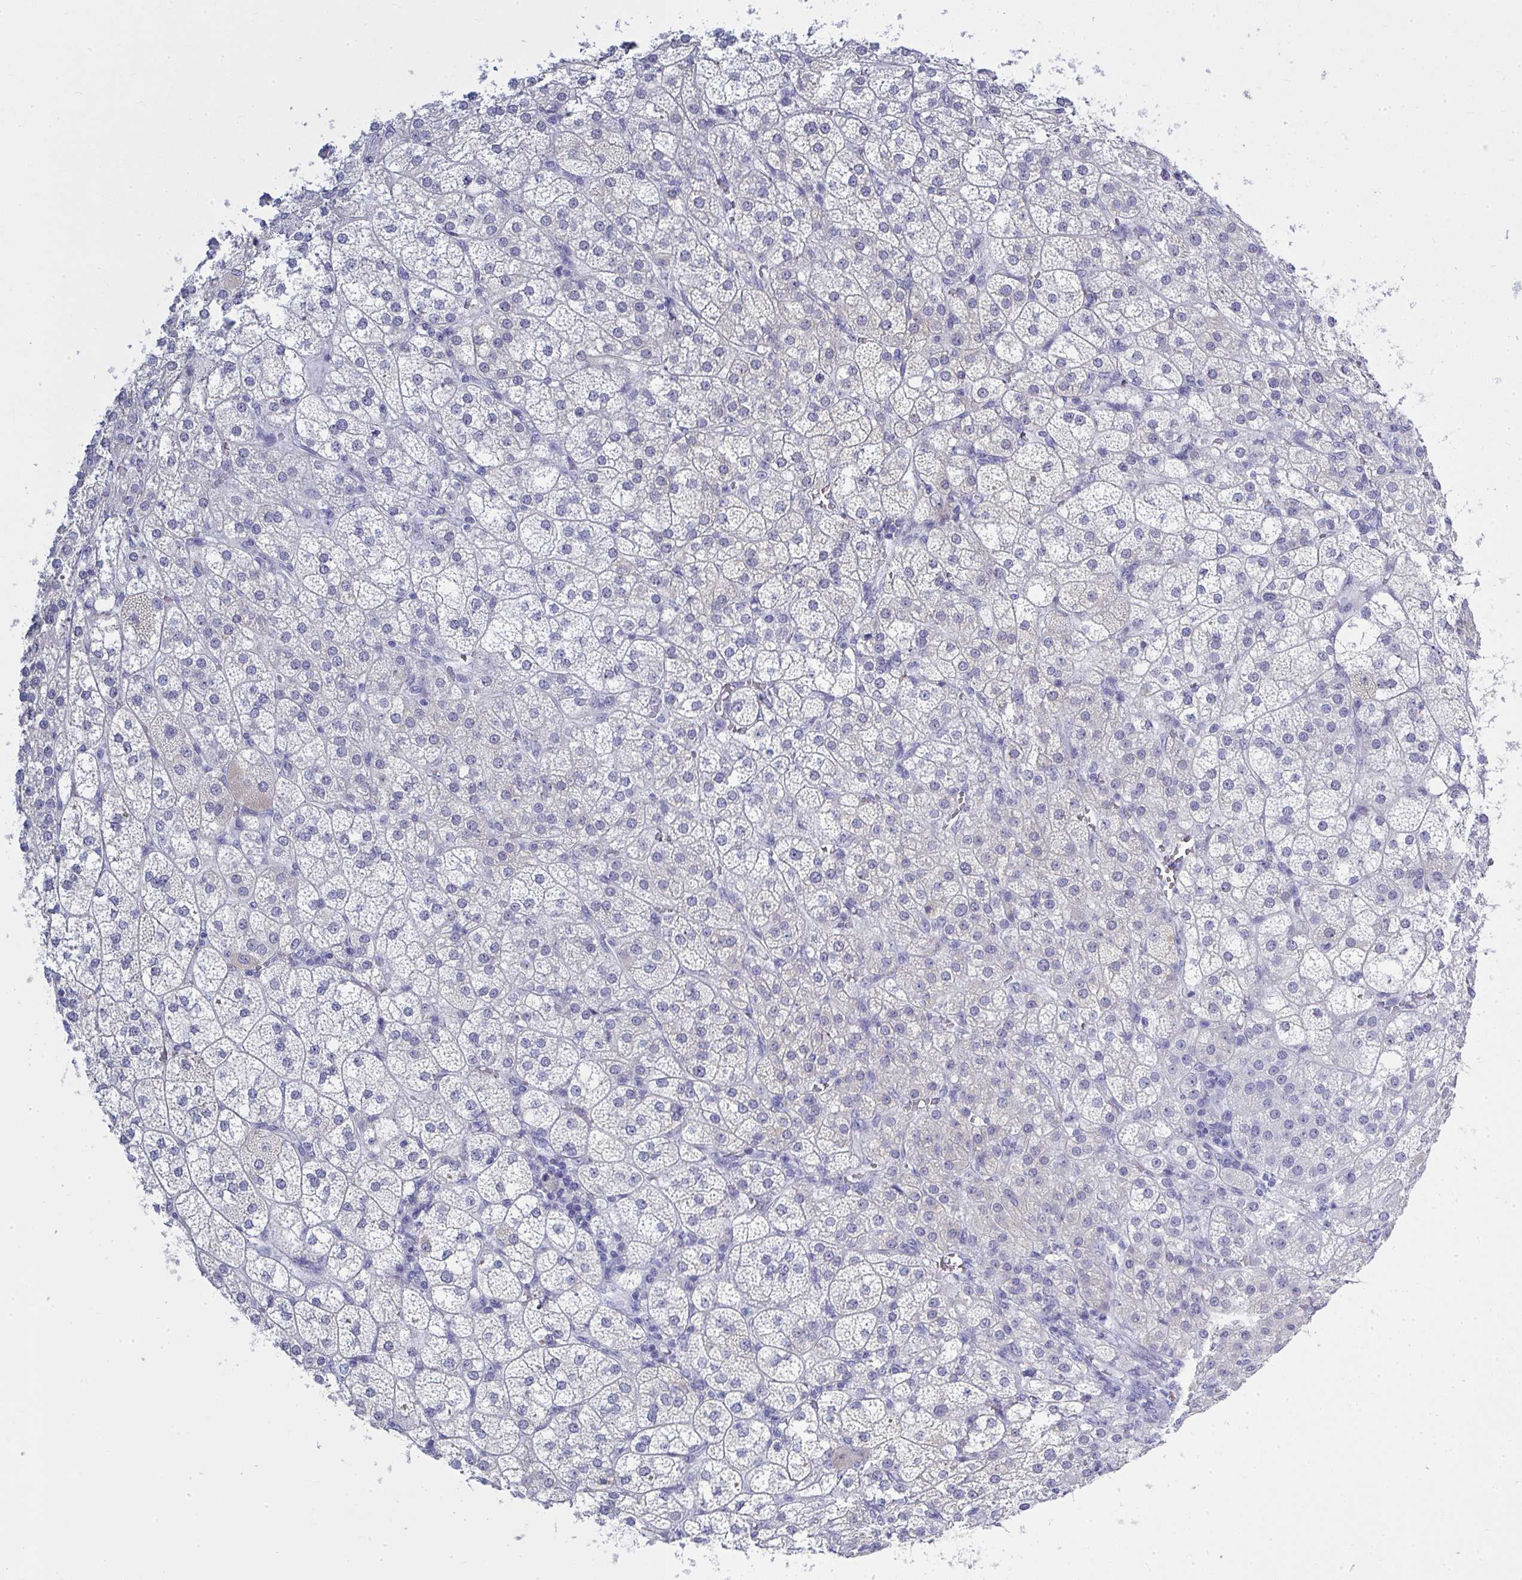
{"staining": {"intensity": "negative", "quantity": "none", "location": "none"}, "tissue": "adrenal gland", "cell_type": "Glandular cells", "image_type": "normal", "snomed": [{"axis": "morphology", "description": "Normal tissue, NOS"}, {"axis": "topography", "description": "Adrenal gland"}], "caption": "Photomicrograph shows no significant protein positivity in glandular cells of normal adrenal gland. Nuclei are stained in blue.", "gene": "QDPR", "patient": {"sex": "female", "age": 60}}